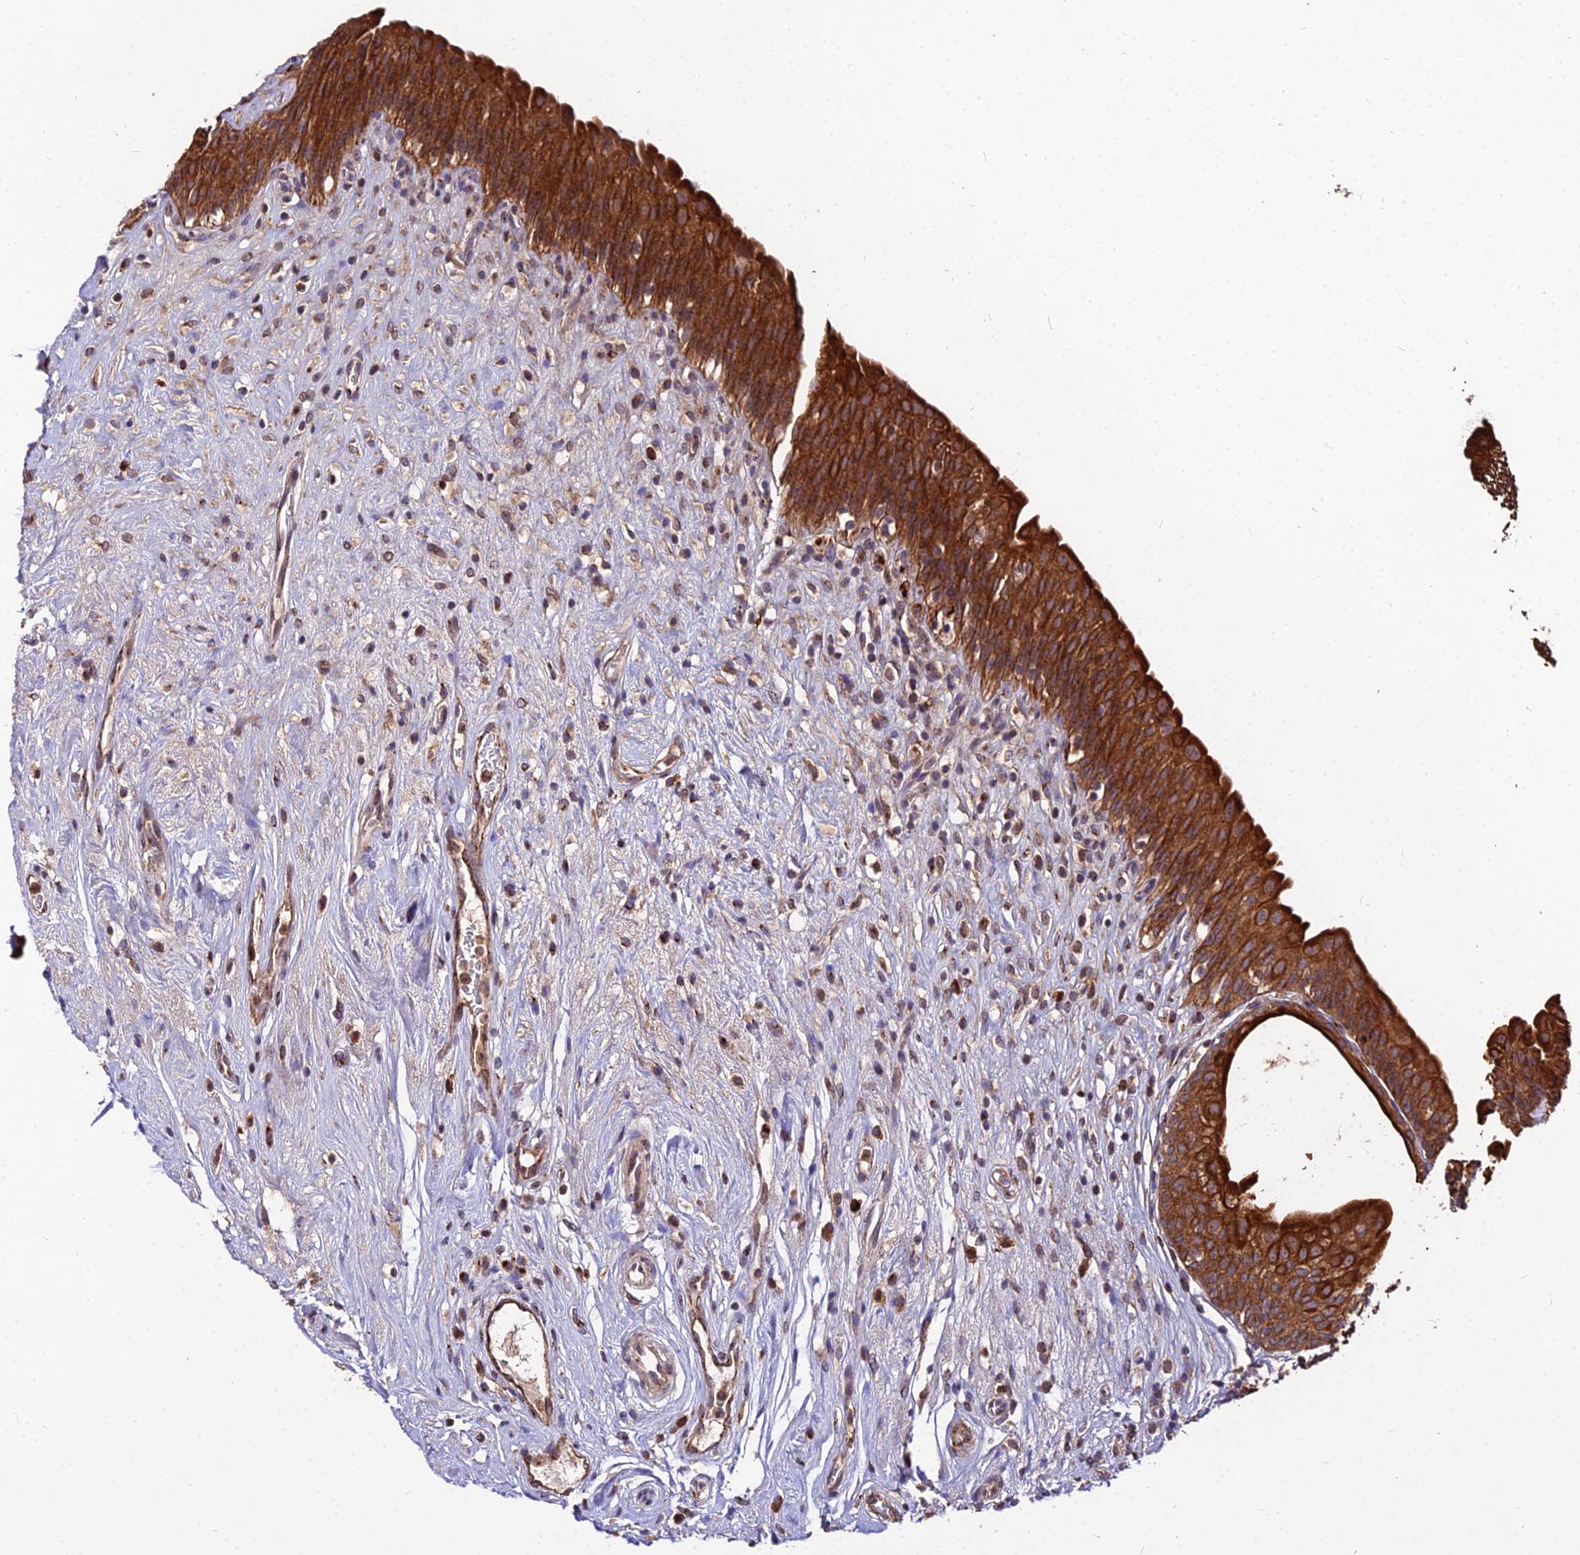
{"staining": {"intensity": "strong", "quantity": ">75%", "location": "cytoplasmic/membranous"}, "tissue": "urinary bladder", "cell_type": "Urothelial cells", "image_type": "normal", "snomed": [{"axis": "morphology", "description": "Normal tissue, NOS"}, {"axis": "topography", "description": "Urinary bladder"}], "caption": "The photomicrograph reveals staining of normal urinary bladder, revealing strong cytoplasmic/membranous protein expression (brown color) within urothelial cells. Ihc stains the protein in brown and the nuclei are stained blue.", "gene": "ENSG00000258465", "patient": {"sex": "male", "age": 83}}